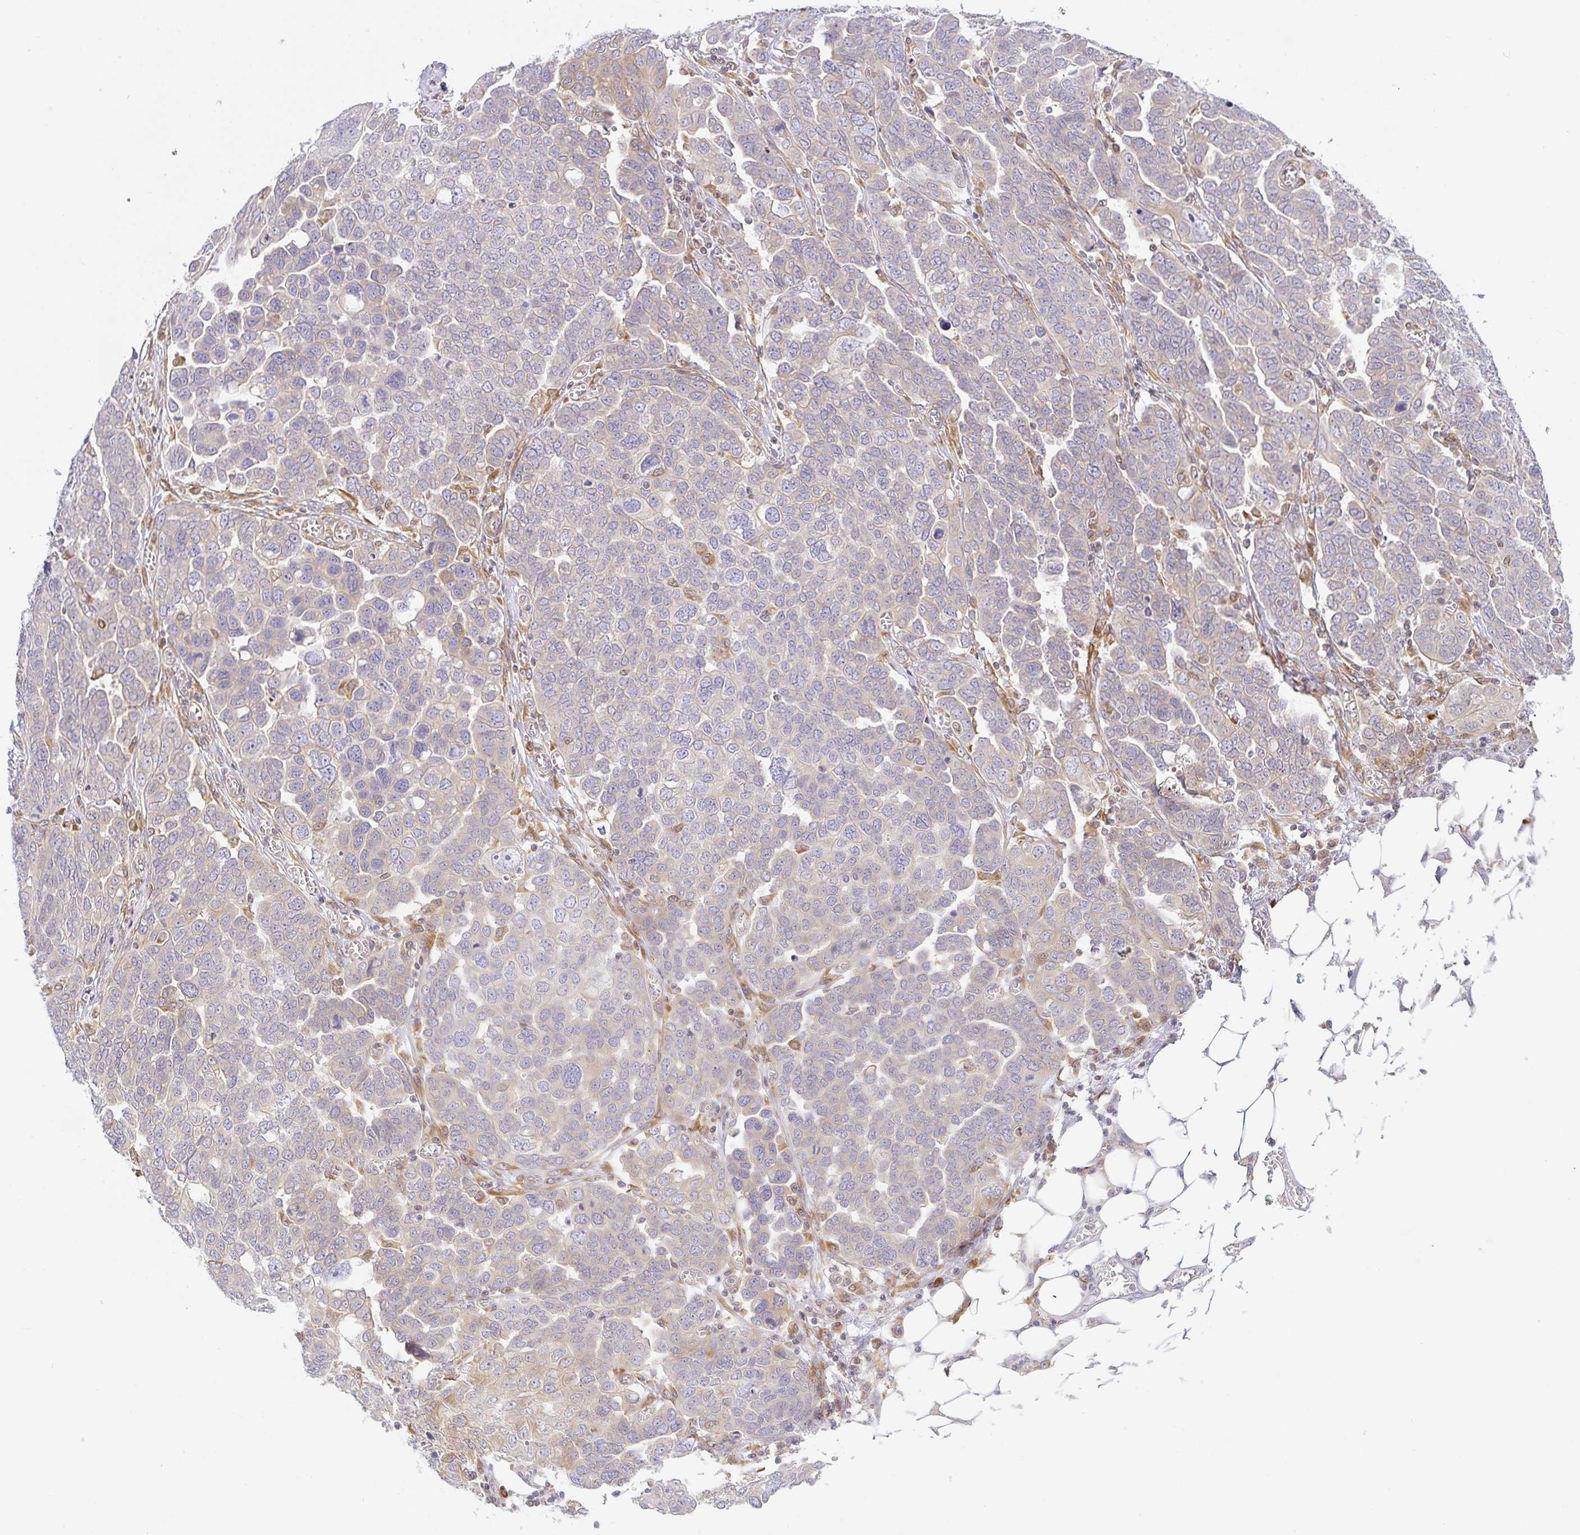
{"staining": {"intensity": "weak", "quantity": "<25%", "location": "cytoplasmic/membranous"}, "tissue": "ovarian cancer", "cell_type": "Tumor cells", "image_type": "cancer", "snomed": [{"axis": "morphology", "description": "Cystadenocarcinoma, serous, NOS"}, {"axis": "topography", "description": "Ovary"}], "caption": "This is an IHC photomicrograph of ovarian cancer. There is no expression in tumor cells.", "gene": "DERL2", "patient": {"sex": "female", "age": 59}}